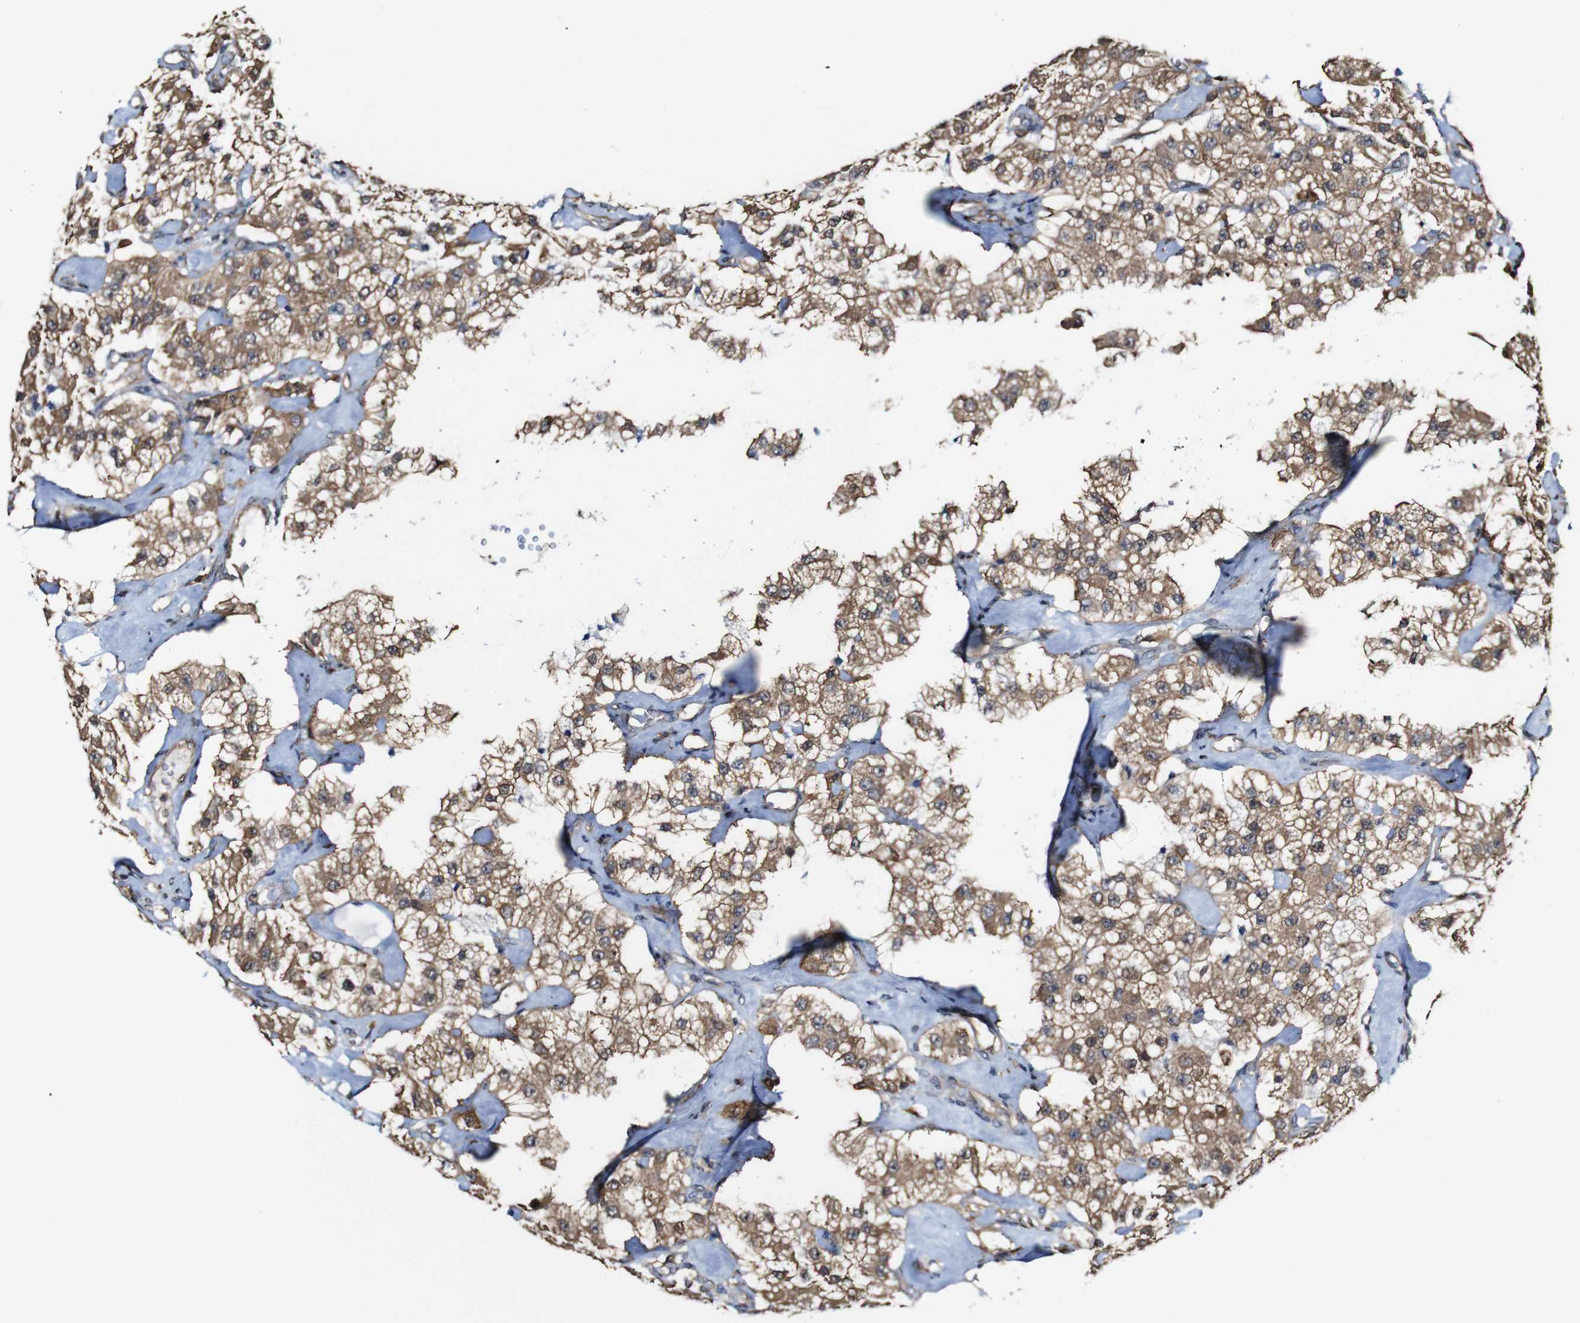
{"staining": {"intensity": "moderate", "quantity": ">75%", "location": "cytoplasmic/membranous"}, "tissue": "carcinoid", "cell_type": "Tumor cells", "image_type": "cancer", "snomed": [{"axis": "morphology", "description": "Carcinoid, malignant, NOS"}, {"axis": "topography", "description": "Pancreas"}], "caption": "Carcinoid (malignant) tissue shows moderate cytoplasmic/membranous staining in about >75% of tumor cells (DAB IHC, brown staining for protein, blue staining for nuclei).", "gene": "PTPRR", "patient": {"sex": "male", "age": 41}}